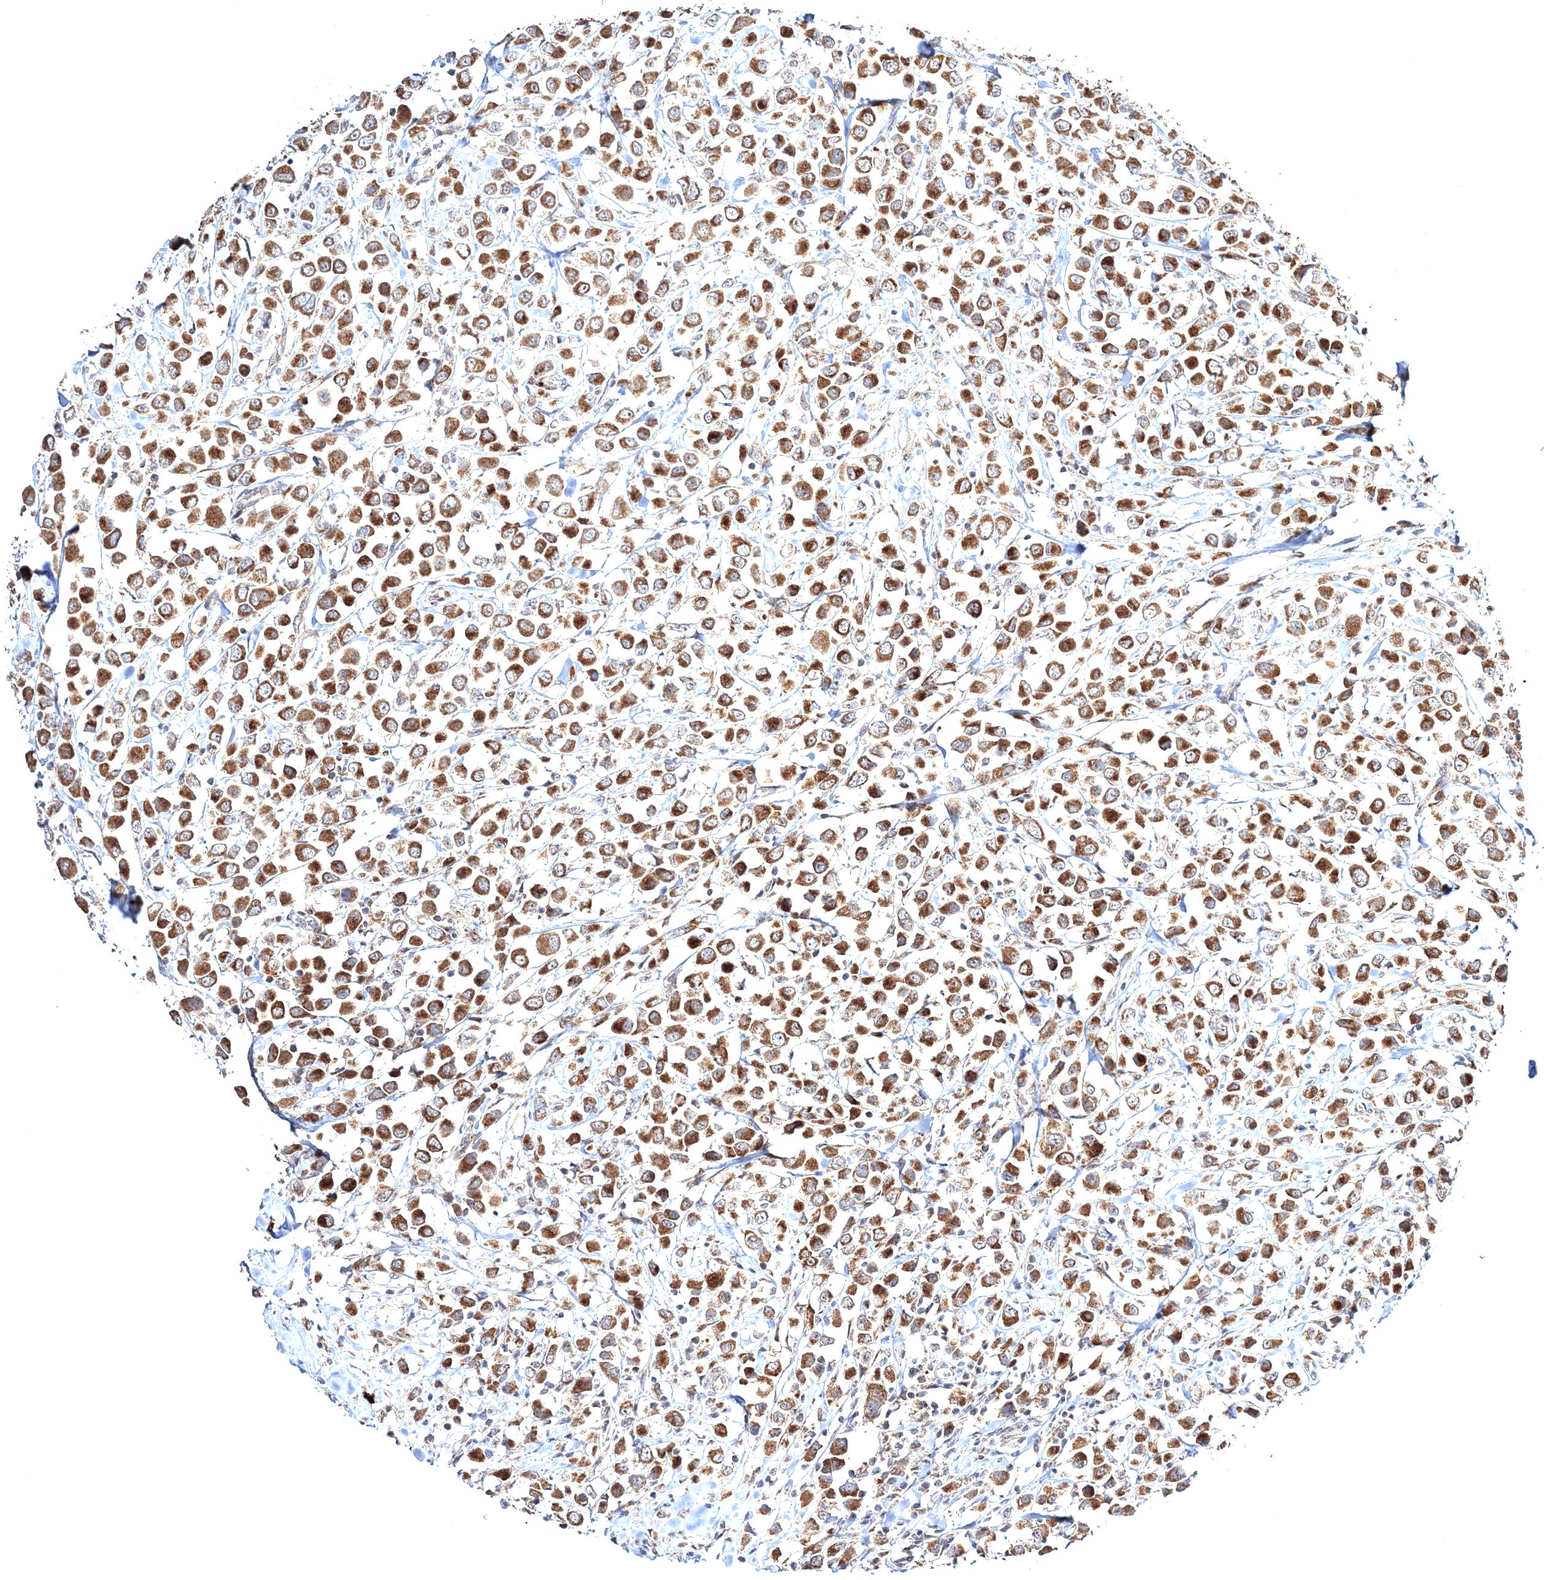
{"staining": {"intensity": "moderate", "quantity": ">75%", "location": "cytoplasmic/membranous"}, "tissue": "breast cancer", "cell_type": "Tumor cells", "image_type": "cancer", "snomed": [{"axis": "morphology", "description": "Duct carcinoma"}, {"axis": "topography", "description": "Breast"}], "caption": "Human breast infiltrating ductal carcinoma stained with a brown dye displays moderate cytoplasmic/membranous positive expression in approximately >75% of tumor cells.", "gene": "PEX13", "patient": {"sex": "female", "age": 61}}